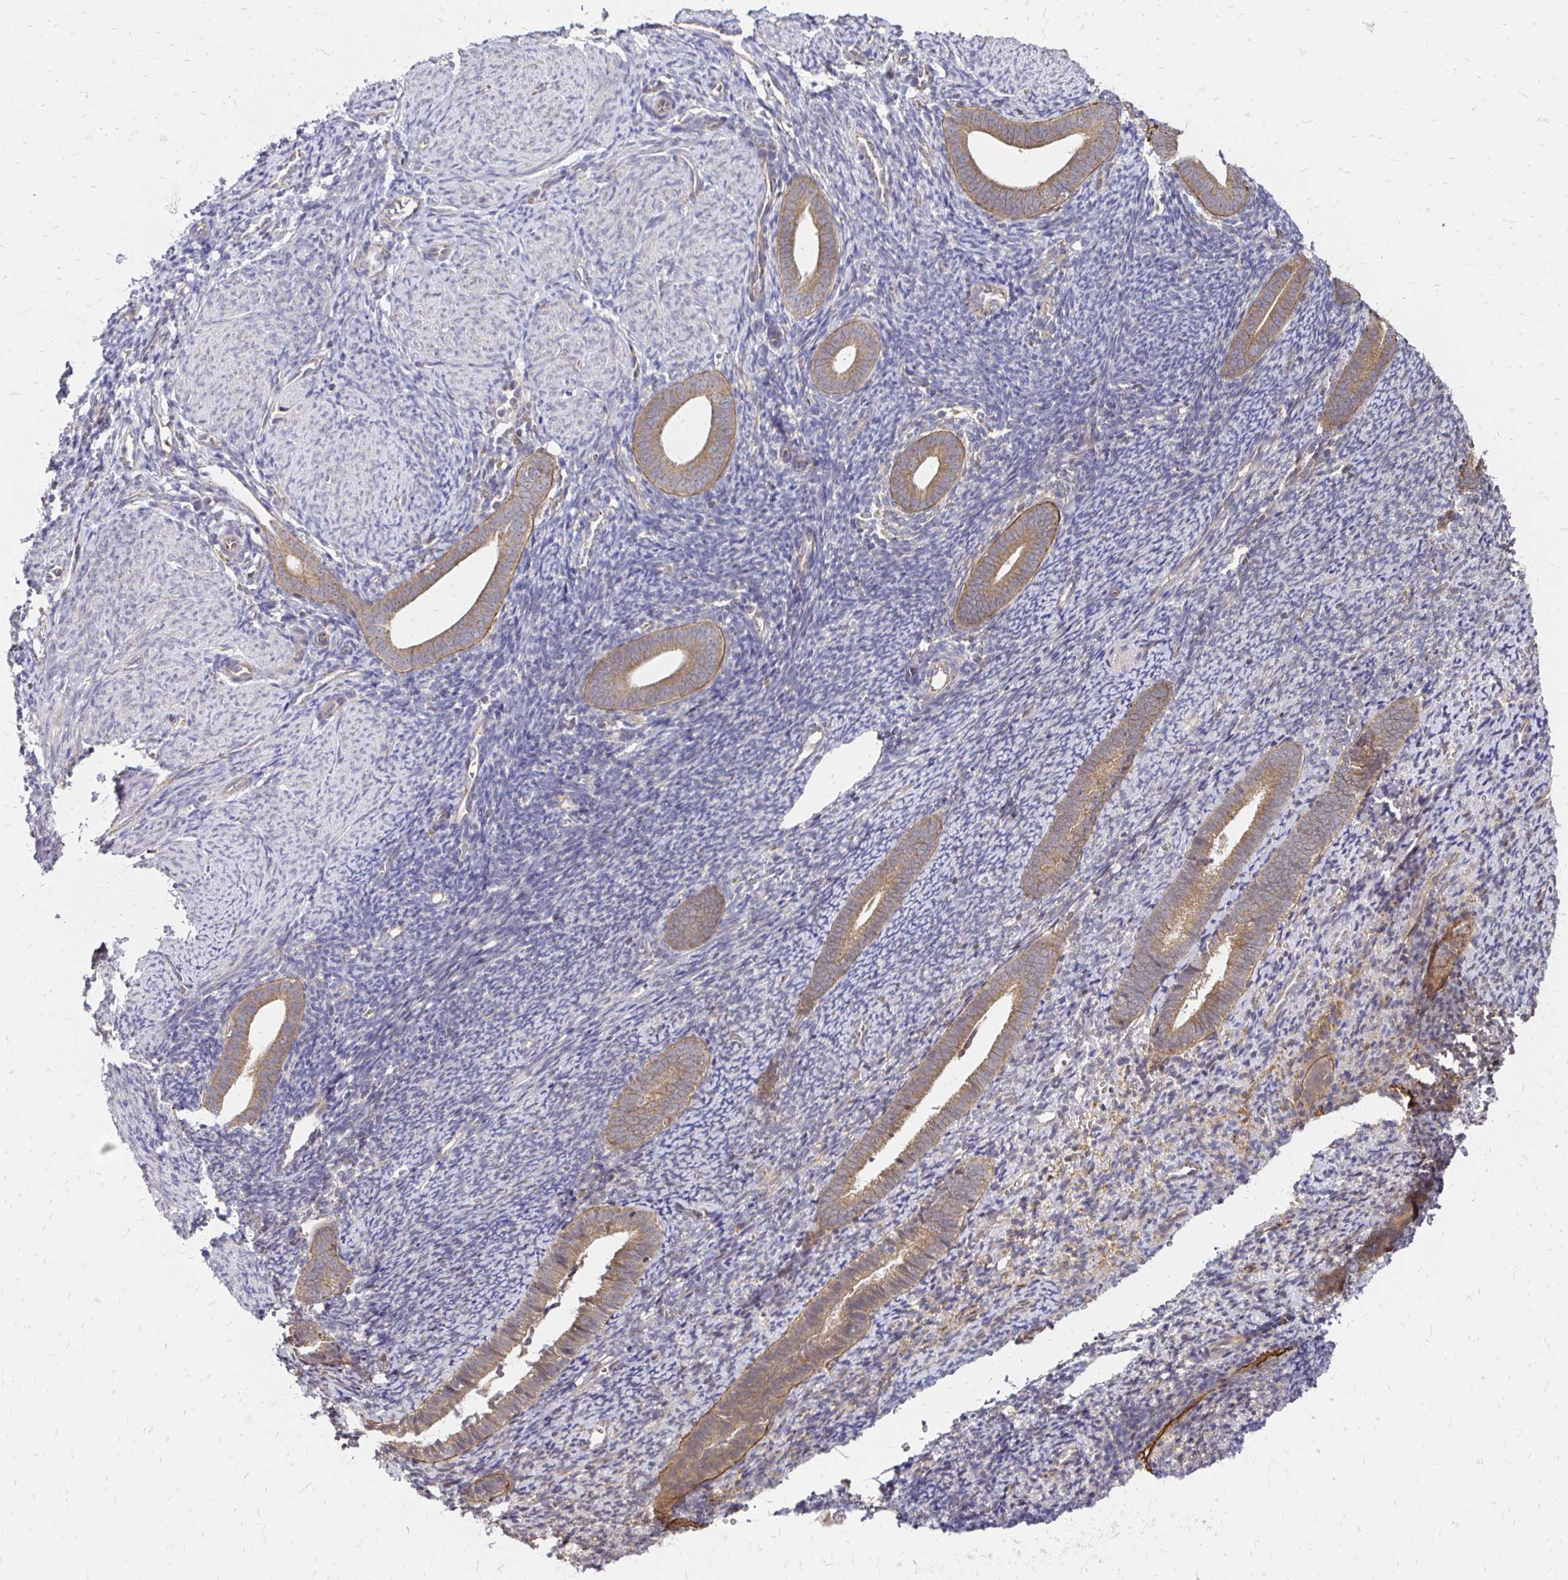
{"staining": {"intensity": "negative", "quantity": "none", "location": "none"}, "tissue": "endometrium", "cell_type": "Cells in endometrial stroma", "image_type": "normal", "snomed": [{"axis": "morphology", "description": "Normal tissue, NOS"}, {"axis": "topography", "description": "Endometrium"}], "caption": "High power microscopy image of an immunohistochemistry (IHC) histopathology image of normal endometrium, revealing no significant positivity in cells in endometrial stroma. The staining was performed using DAB (3,3'-diaminobenzidine) to visualize the protein expression in brown, while the nuclei were stained in blue with hematoxylin (Magnification: 20x).", "gene": "ZW10", "patient": {"sex": "female", "age": 39}}